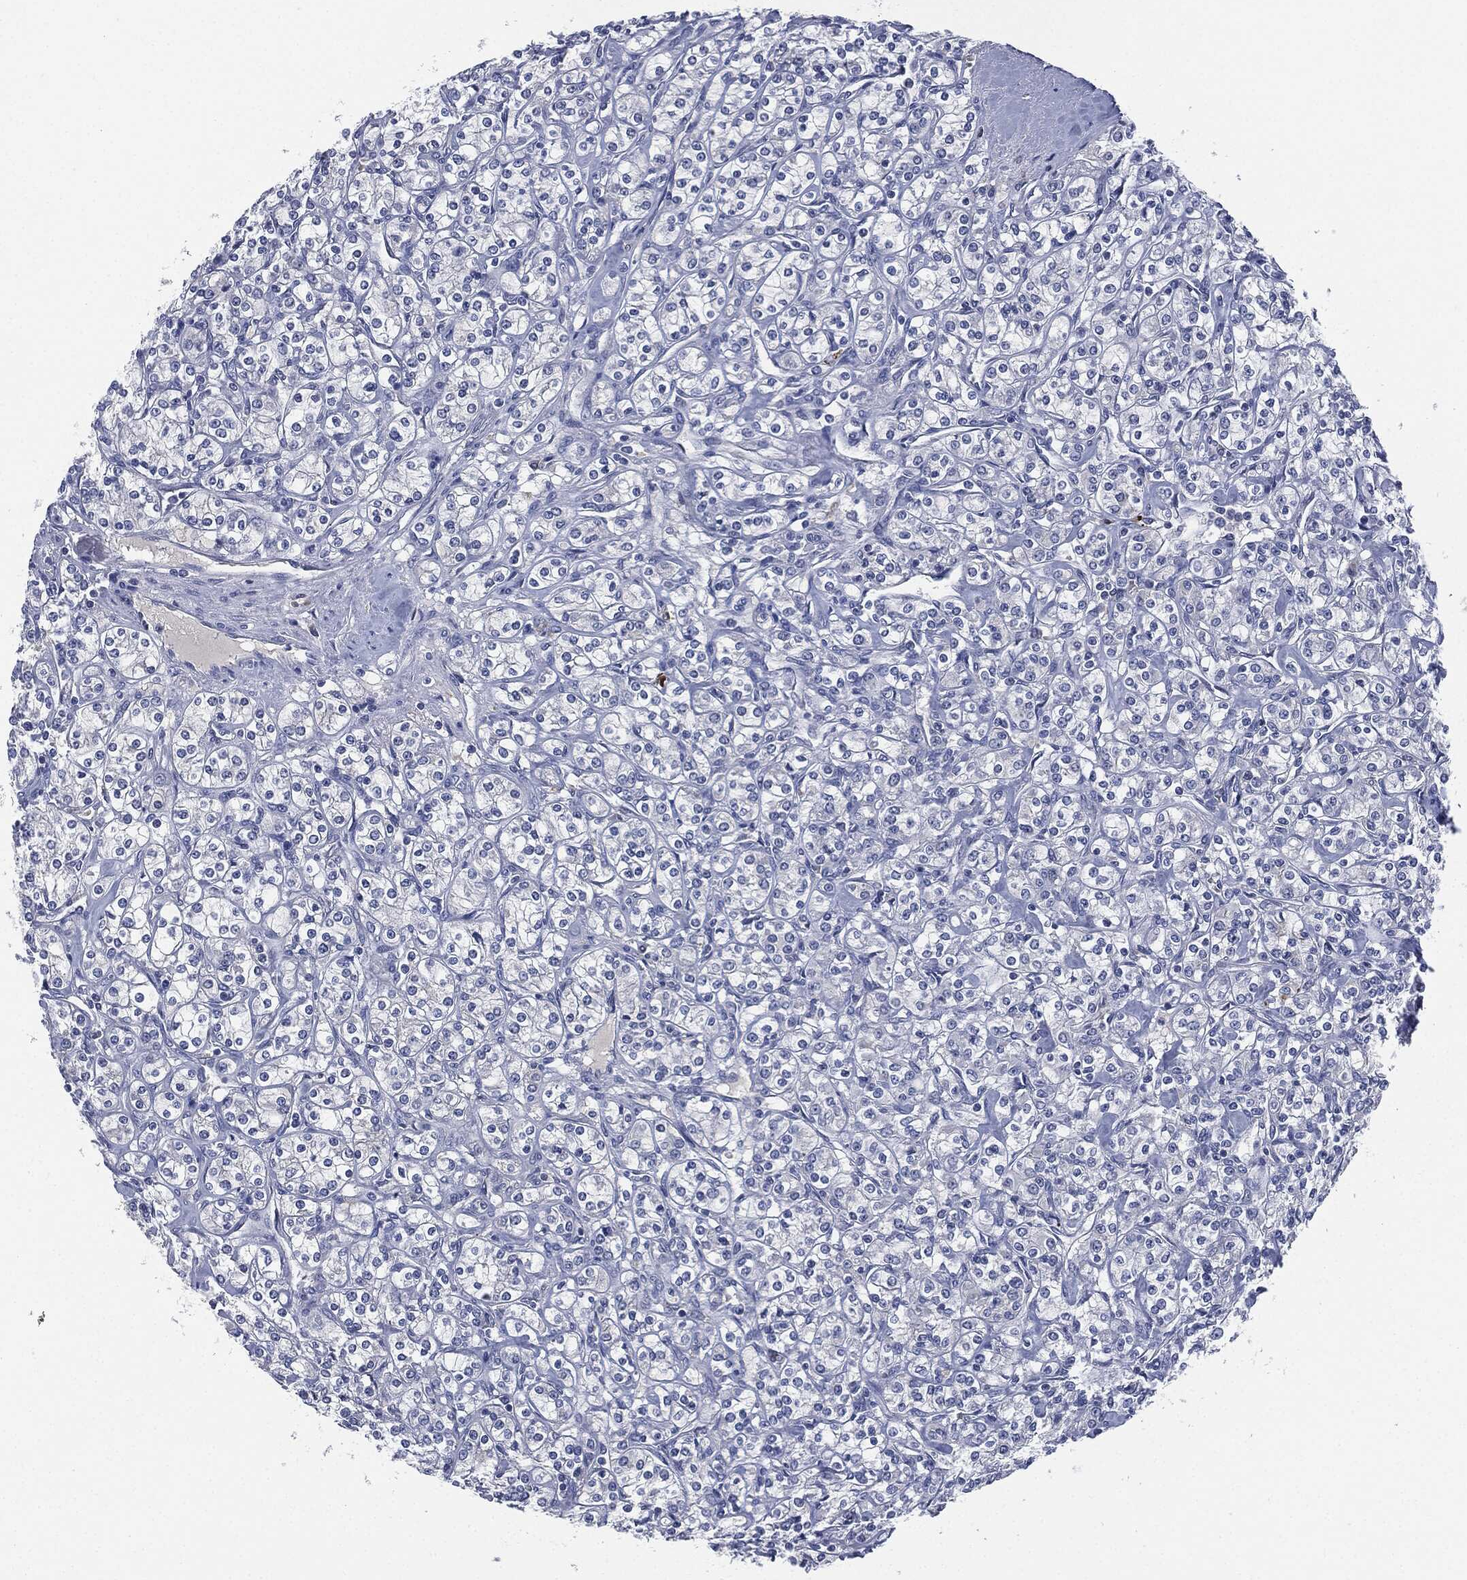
{"staining": {"intensity": "negative", "quantity": "none", "location": "none"}, "tissue": "renal cancer", "cell_type": "Tumor cells", "image_type": "cancer", "snomed": [{"axis": "morphology", "description": "Adenocarcinoma, NOS"}, {"axis": "topography", "description": "Kidney"}], "caption": "DAB immunohistochemical staining of renal adenocarcinoma shows no significant positivity in tumor cells.", "gene": "SIGLEC9", "patient": {"sex": "male", "age": 77}}